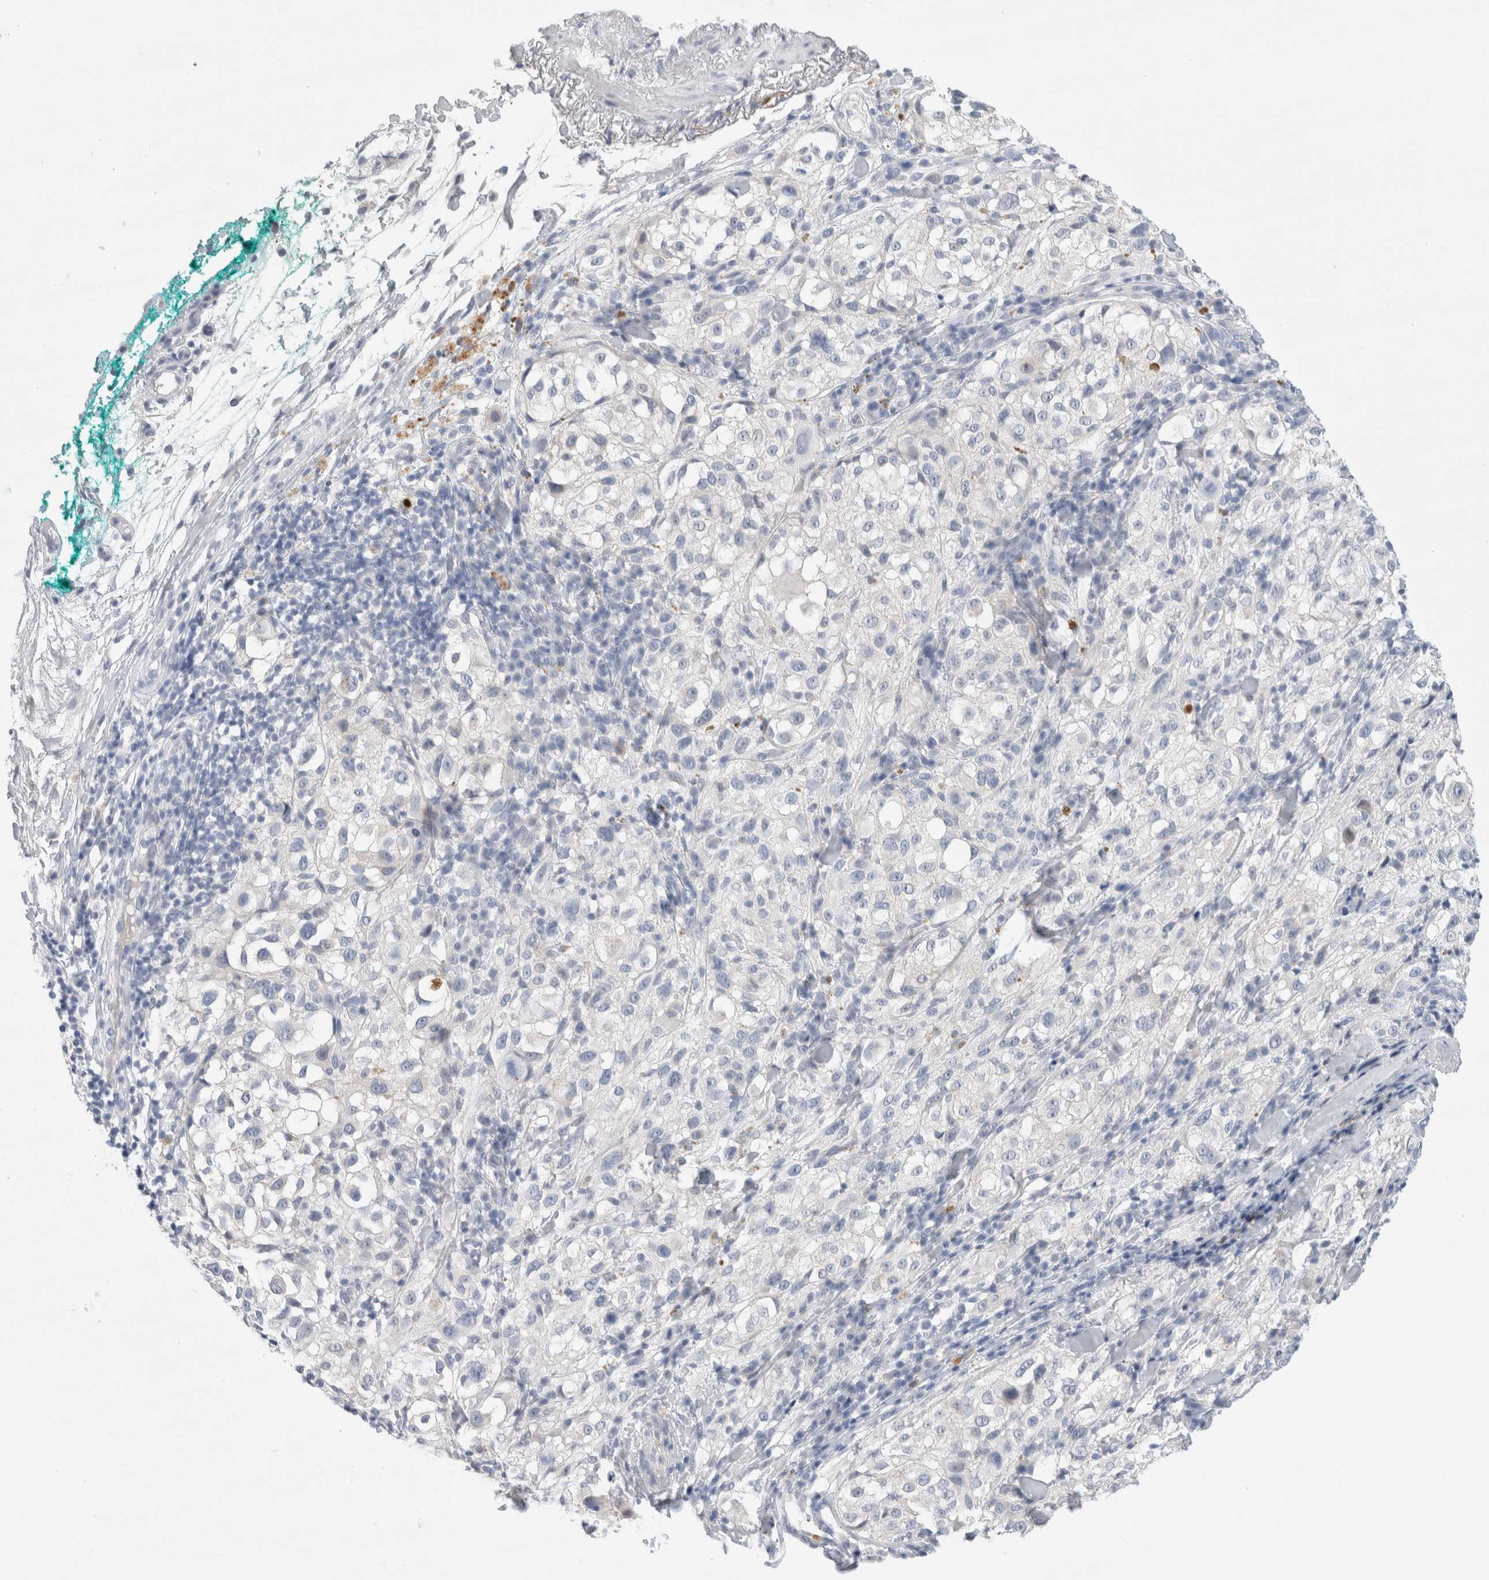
{"staining": {"intensity": "negative", "quantity": "none", "location": "none"}, "tissue": "melanoma", "cell_type": "Tumor cells", "image_type": "cancer", "snomed": [{"axis": "morphology", "description": "Necrosis, NOS"}, {"axis": "morphology", "description": "Malignant melanoma, NOS"}, {"axis": "topography", "description": "Skin"}], "caption": "IHC photomicrograph of human melanoma stained for a protein (brown), which exhibits no staining in tumor cells.", "gene": "SLC22A12", "patient": {"sex": "female", "age": 87}}